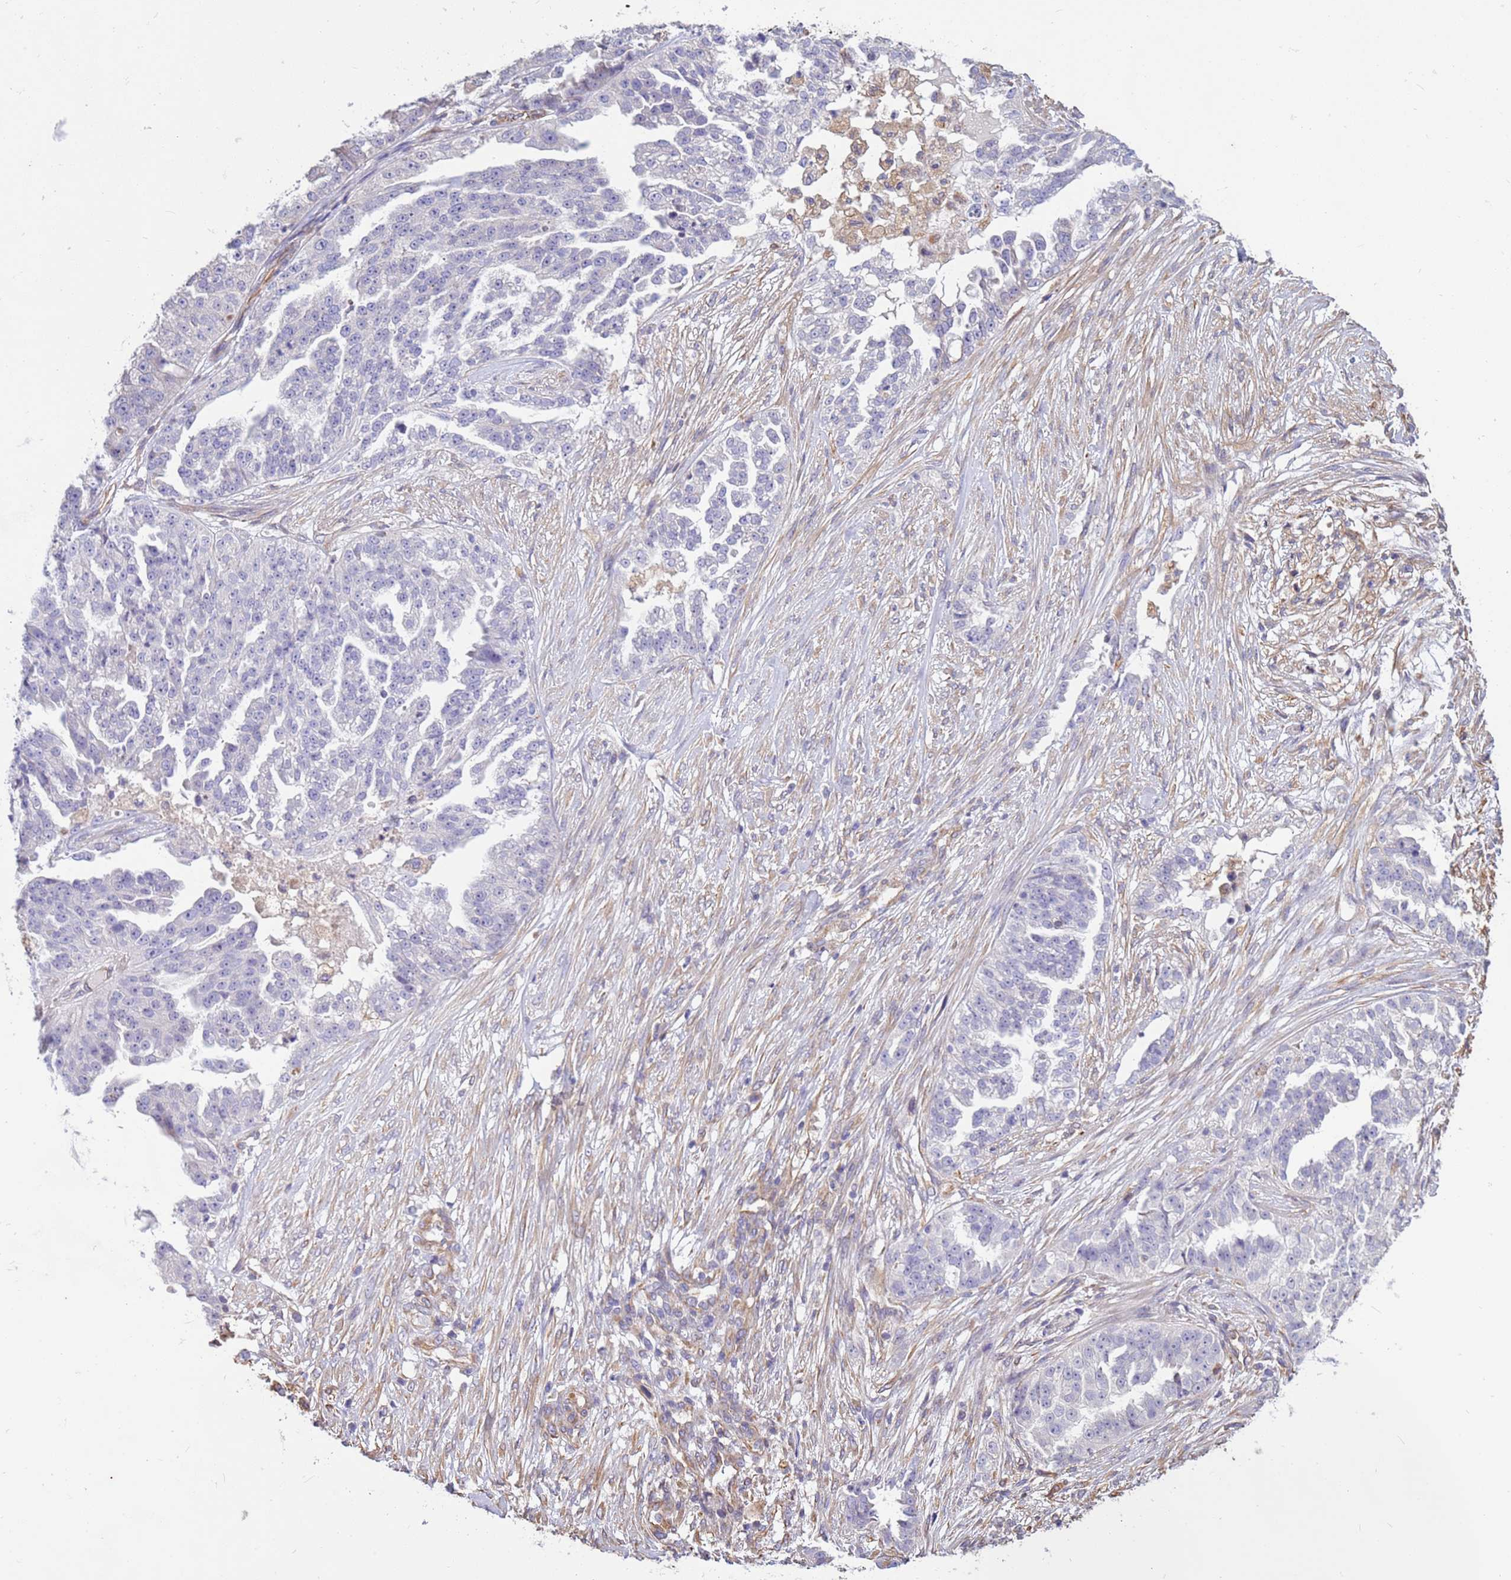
{"staining": {"intensity": "negative", "quantity": "none", "location": "none"}, "tissue": "ovarian cancer", "cell_type": "Tumor cells", "image_type": "cancer", "snomed": [{"axis": "morphology", "description": "Cystadenocarcinoma, serous, NOS"}, {"axis": "topography", "description": "Ovary"}], "caption": "Immunohistochemistry (IHC) histopathology image of human ovarian serous cystadenocarcinoma stained for a protein (brown), which shows no expression in tumor cells. The staining is performed using DAB brown chromogen with nuclei counter-stained in using hematoxylin.", "gene": "TCEAL3", "patient": {"sex": "female", "age": 58}}